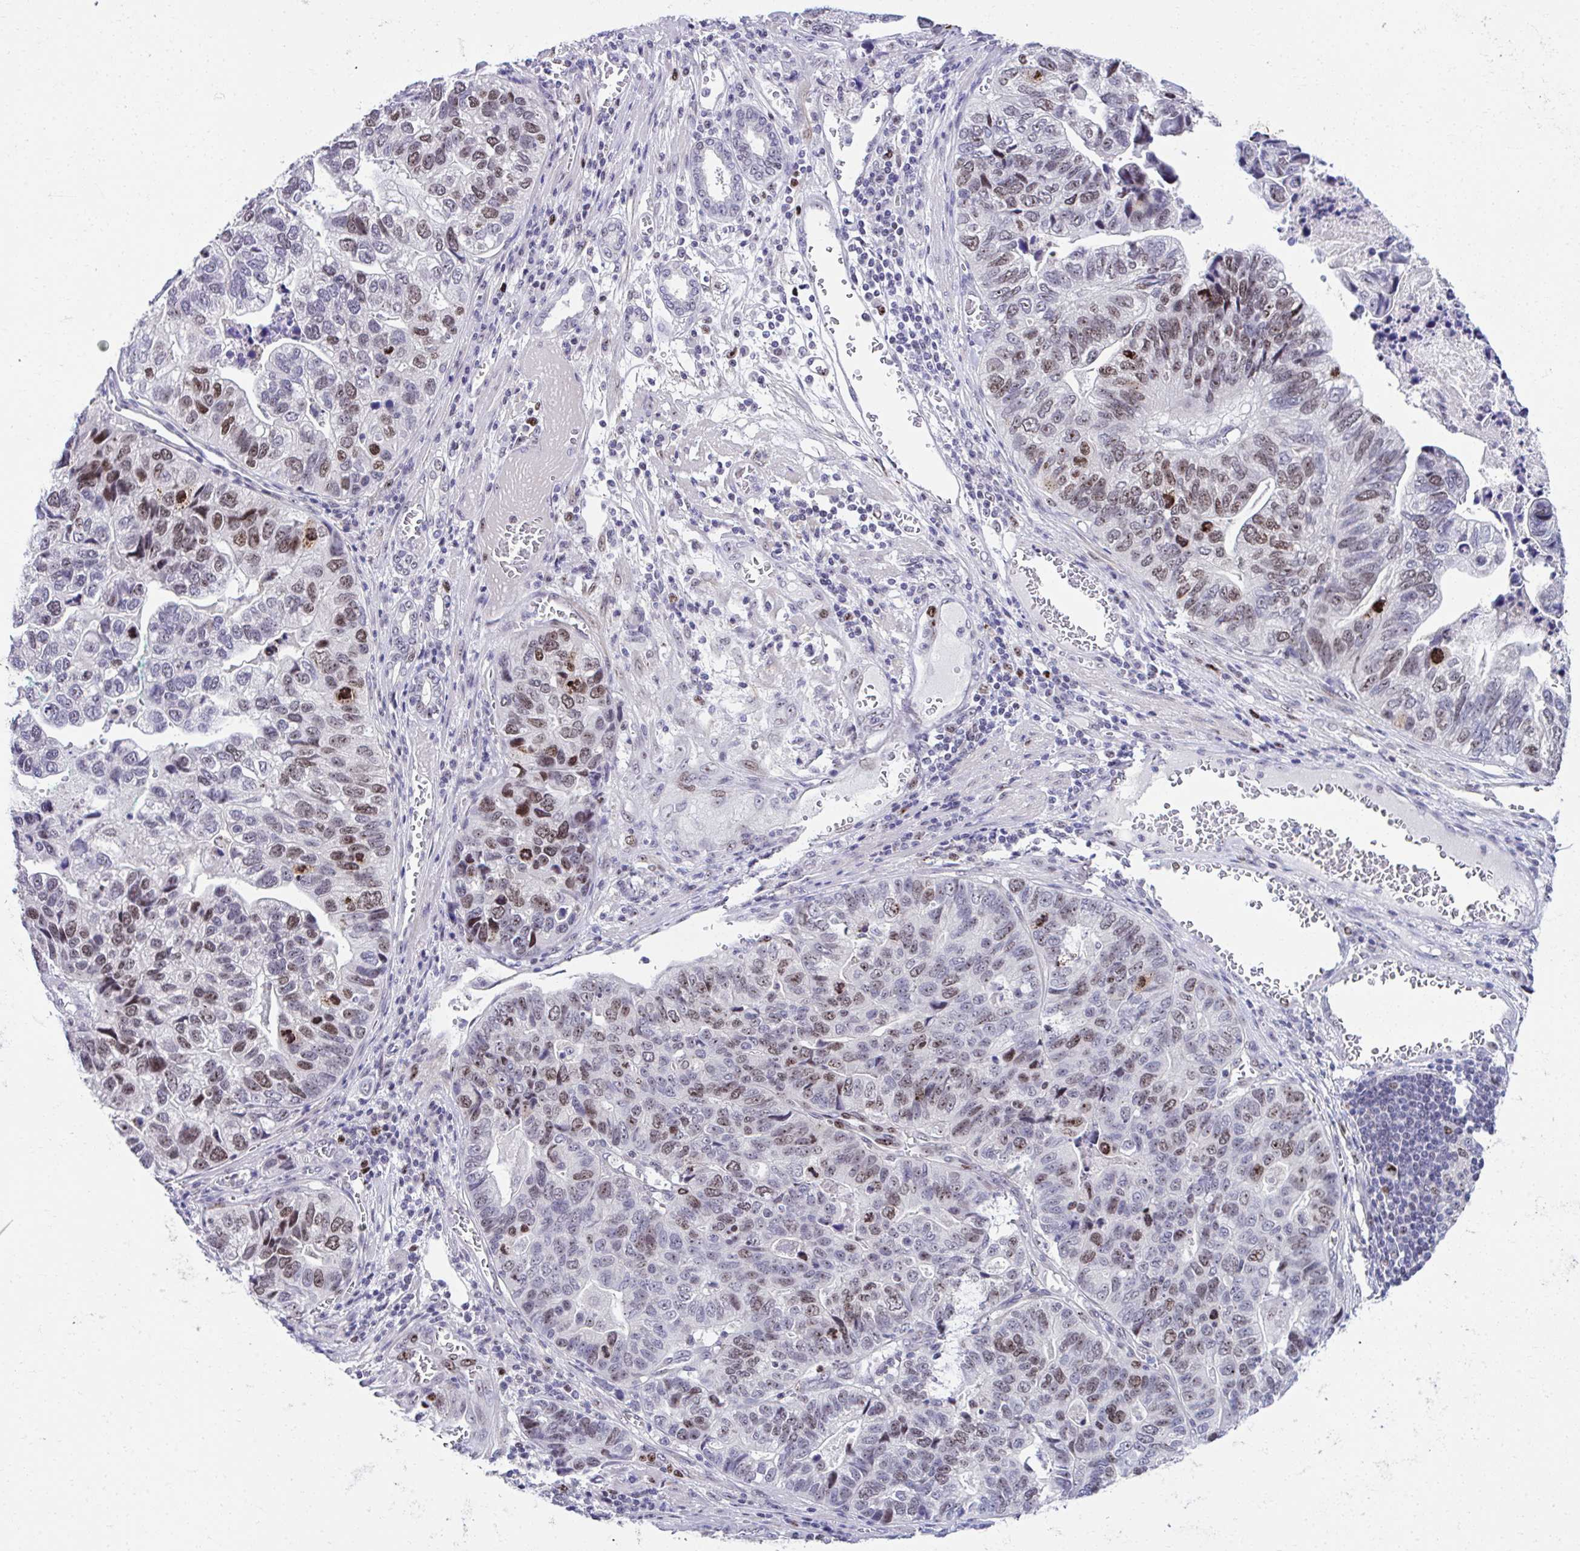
{"staining": {"intensity": "moderate", "quantity": "25%-75%", "location": "nuclear"}, "tissue": "stomach cancer", "cell_type": "Tumor cells", "image_type": "cancer", "snomed": [{"axis": "morphology", "description": "Adenocarcinoma, NOS"}, {"axis": "topography", "description": "Stomach, upper"}], "caption": "The image exhibits a brown stain indicating the presence of a protein in the nuclear of tumor cells in adenocarcinoma (stomach). Immunohistochemistry stains the protein of interest in brown and the nuclei are stained blue.", "gene": "CEP72", "patient": {"sex": "female", "age": 67}}